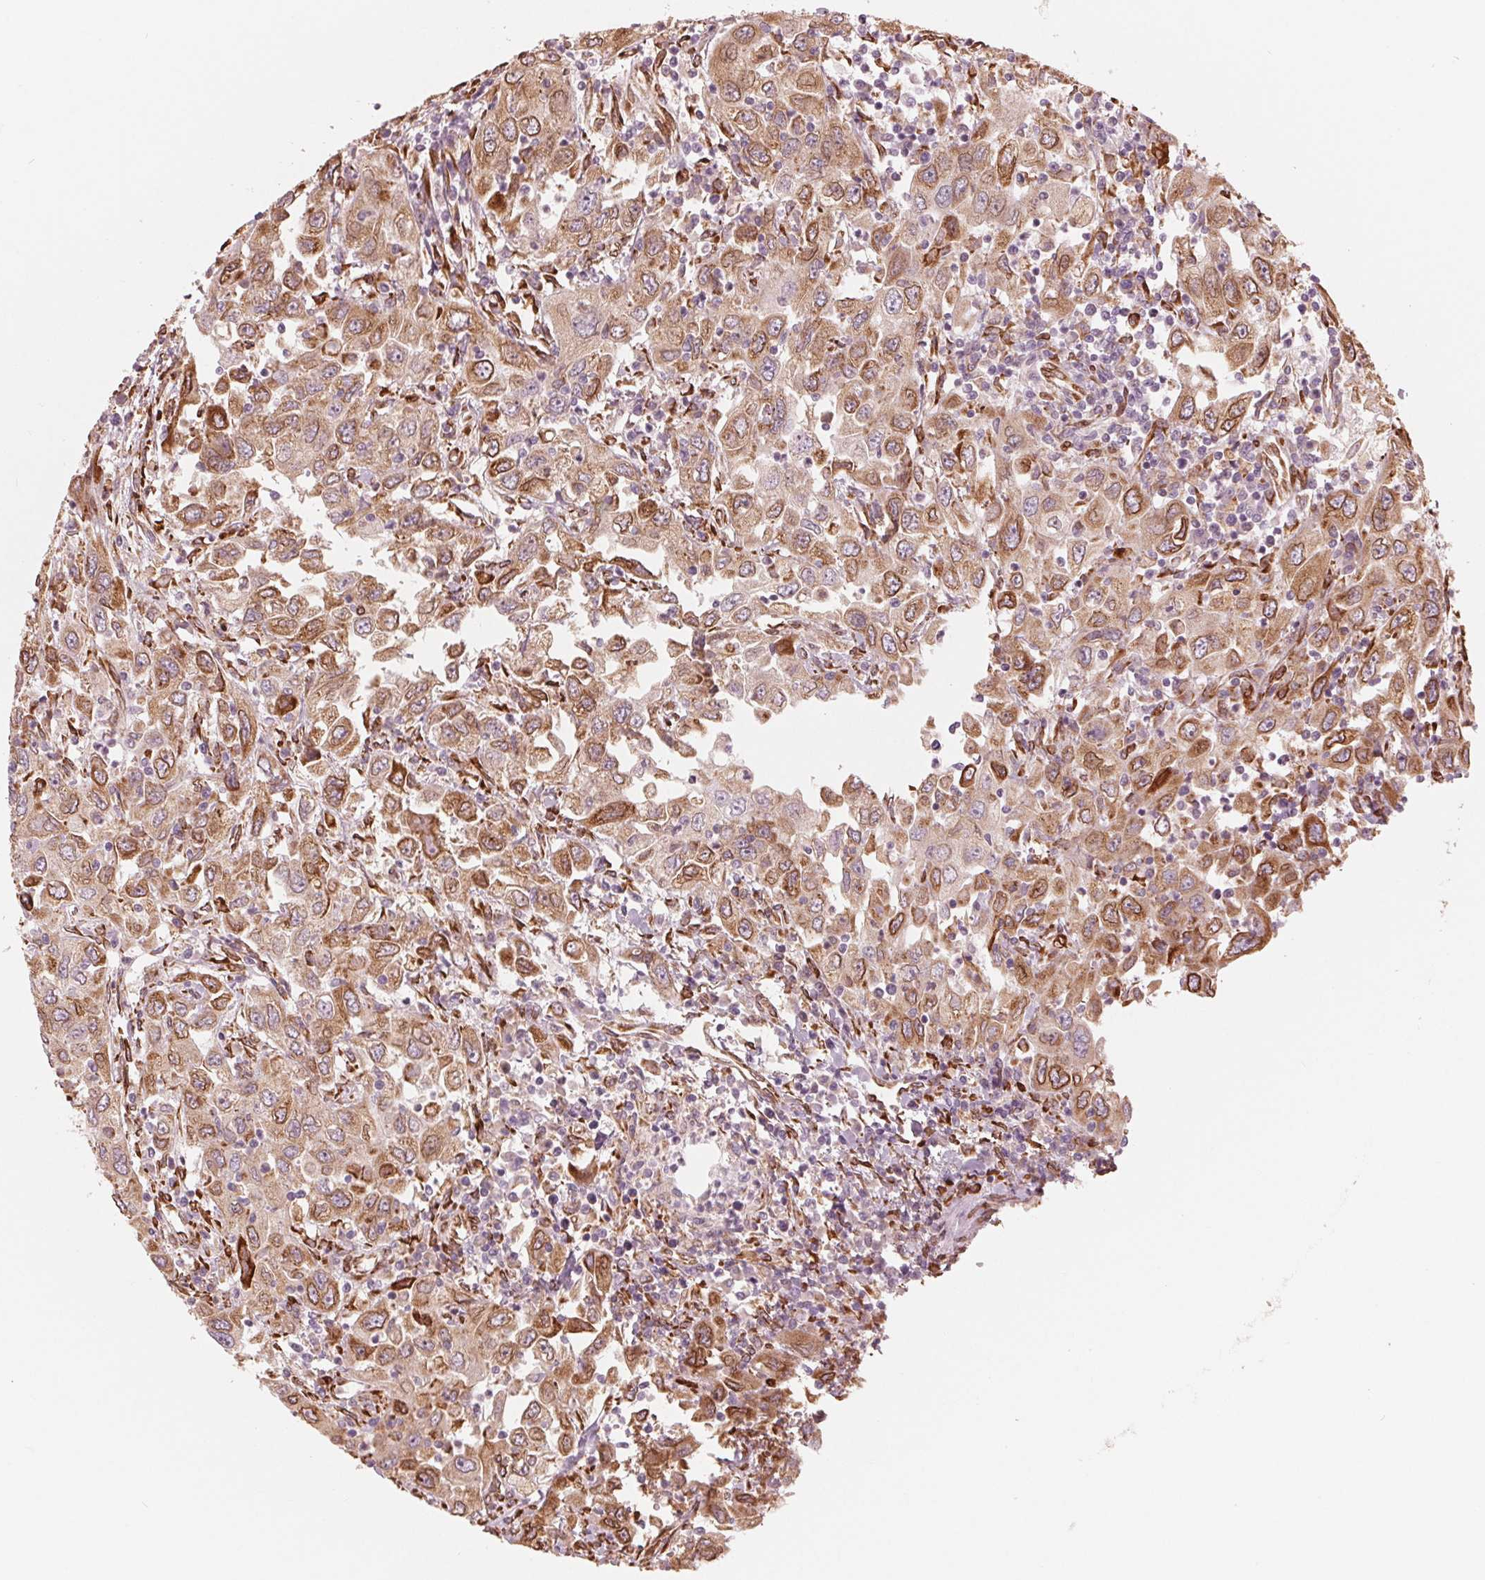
{"staining": {"intensity": "moderate", "quantity": ">75%", "location": "cytoplasmic/membranous"}, "tissue": "urothelial cancer", "cell_type": "Tumor cells", "image_type": "cancer", "snomed": [{"axis": "morphology", "description": "Urothelial carcinoma, High grade"}, {"axis": "topography", "description": "Urinary bladder"}], "caption": "About >75% of tumor cells in human urothelial carcinoma (high-grade) show moderate cytoplasmic/membranous protein staining as visualized by brown immunohistochemical staining.", "gene": "IKBIP", "patient": {"sex": "male", "age": 76}}